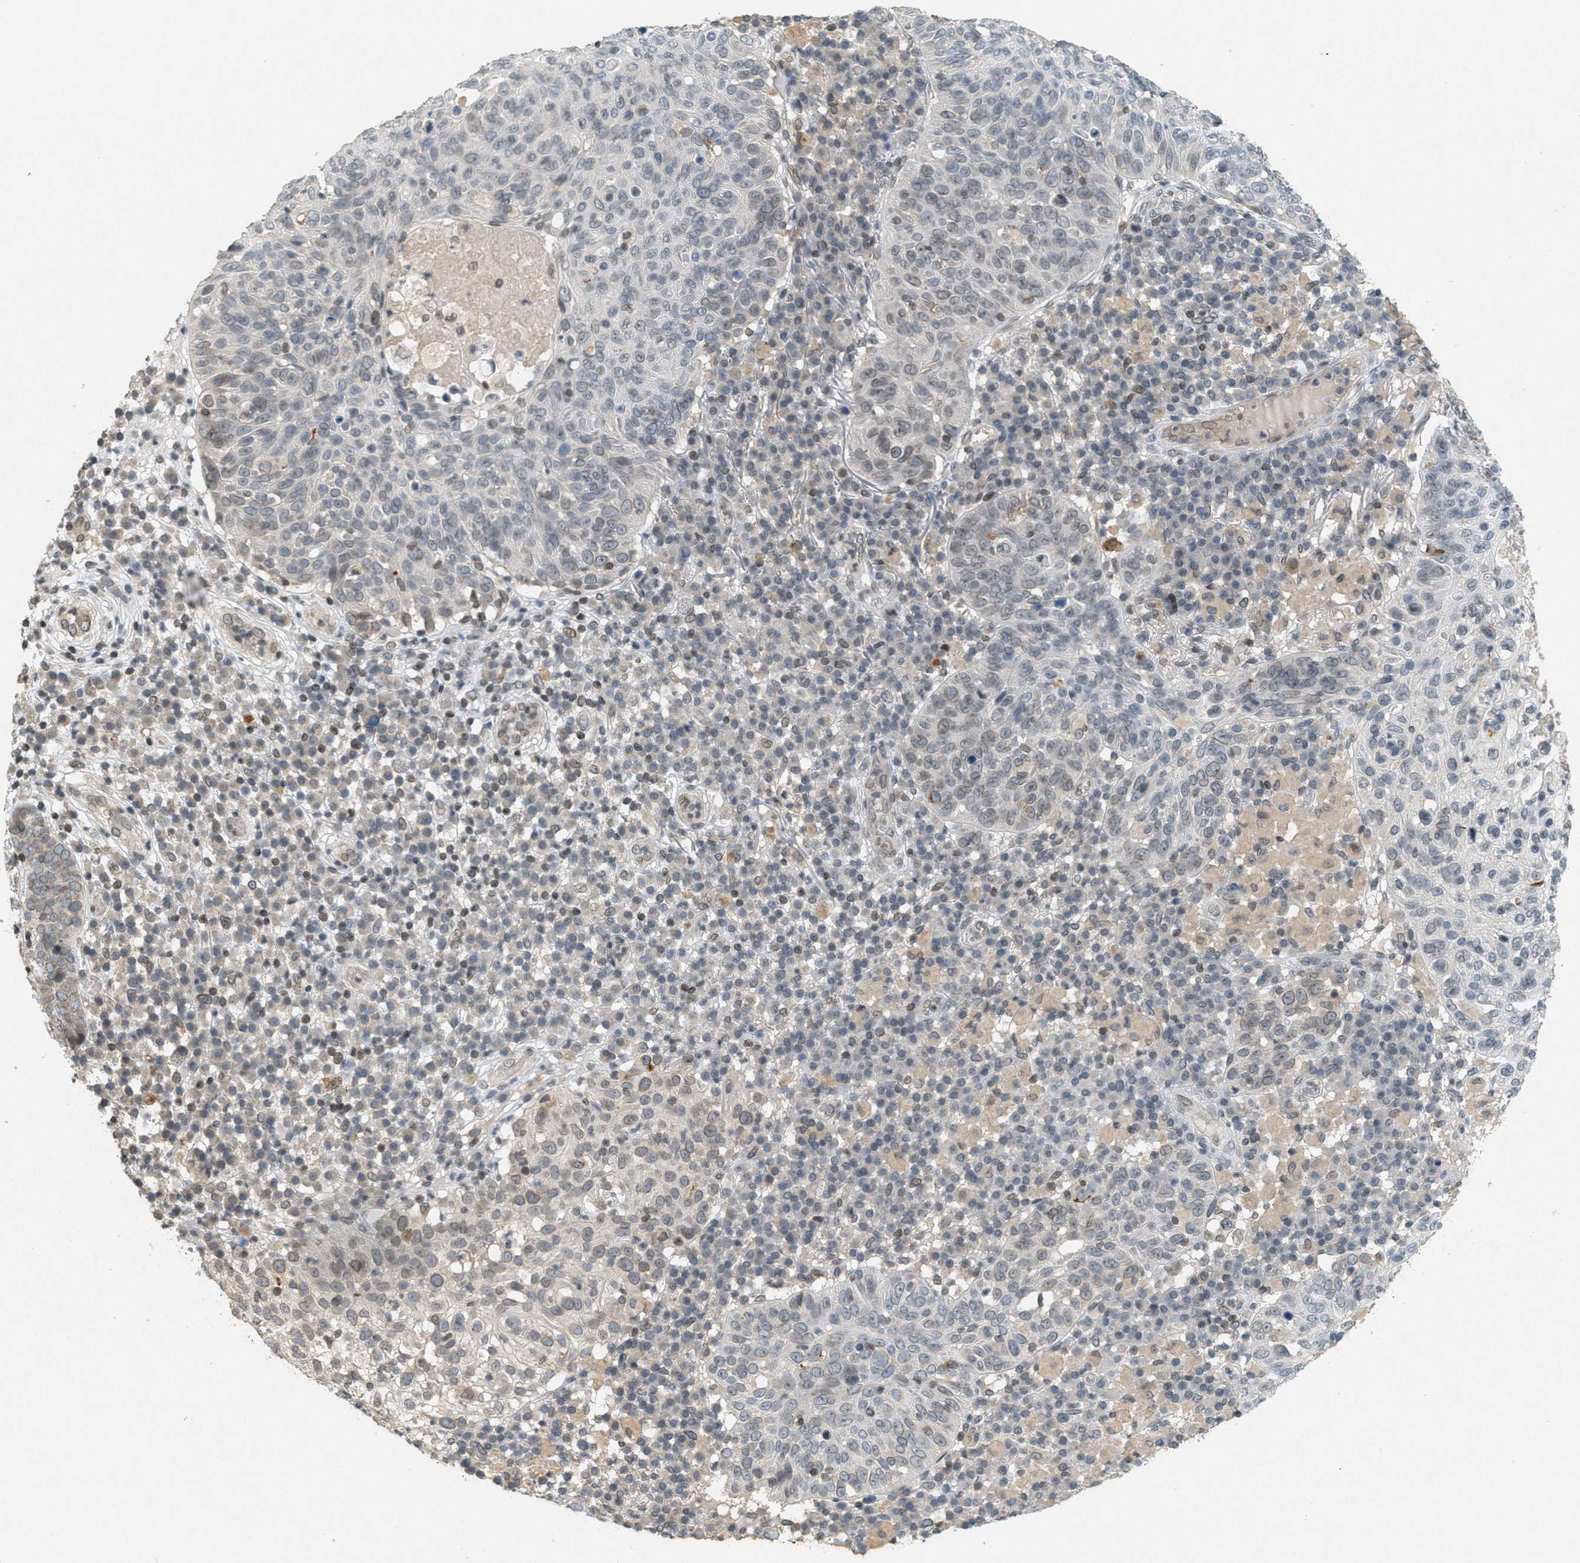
{"staining": {"intensity": "weak", "quantity": "<25%", "location": "cytoplasmic/membranous,nuclear"}, "tissue": "skin cancer", "cell_type": "Tumor cells", "image_type": "cancer", "snomed": [{"axis": "morphology", "description": "Squamous cell carcinoma in situ, NOS"}, {"axis": "morphology", "description": "Squamous cell carcinoma, NOS"}, {"axis": "topography", "description": "Skin"}], "caption": "IHC micrograph of human skin cancer stained for a protein (brown), which displays no expression in tumor cells.", "gene": "ABHD6", "patient": {"sex": "male", "age": 93}}